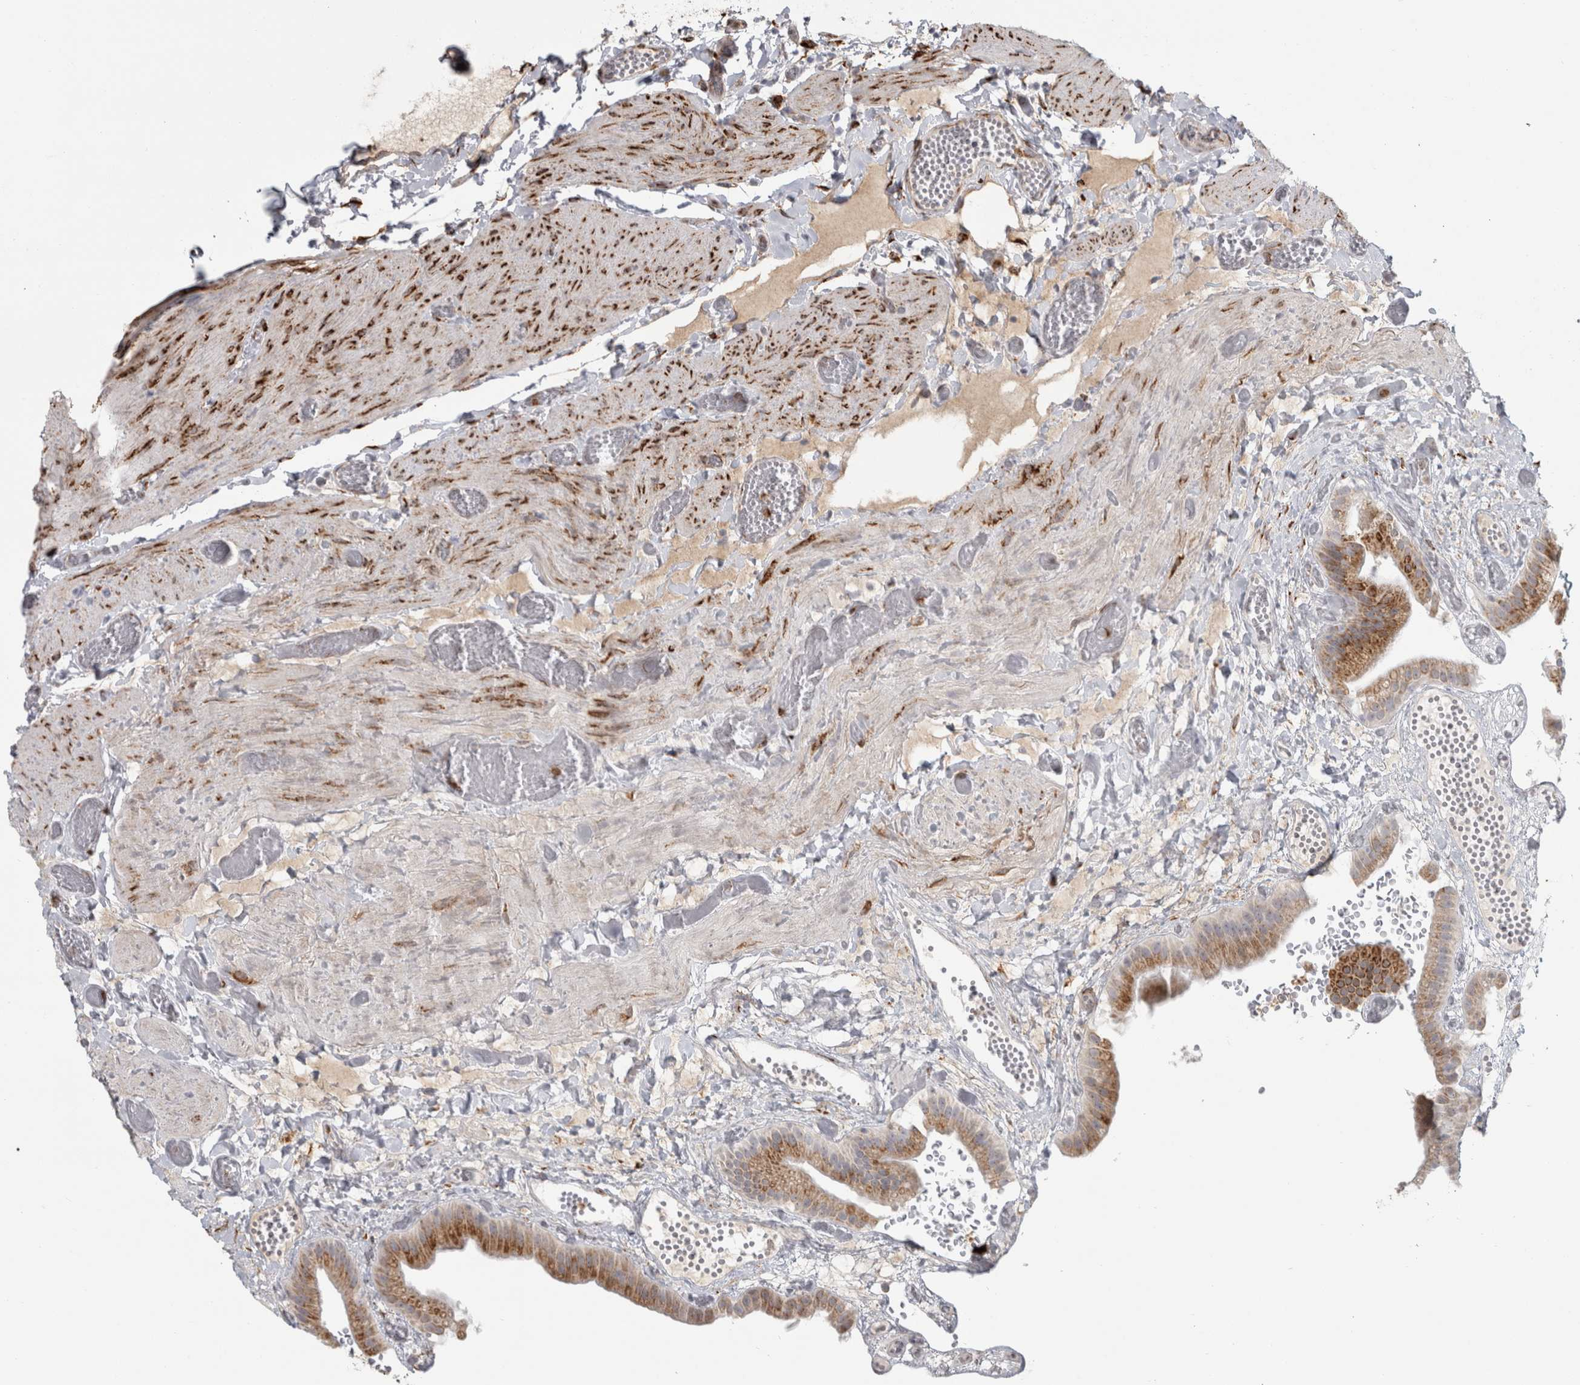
{"staining": {"intensity": "strong", "quantity": ">75%", "location": "cytoplasmic/membranous"}, "tissue": "gallbladder", "cell_type": "Glandular cells", "image_type": "normal", "snomed": [{"axis": "morphology", "description": "Normal tissue, NOS"}, {"axis": "topography", "description": "Gallbladder"}], "caption": "This histopathology image shows benign gallbladder stained with immunohistochemistry (IHC) to label a protein in brown. The cytoplasmic/membranous of glandular cells show strong positivity for the protein. Nuclei are counter-stained blue.", "gene": "OSTN", "patient": {"sex": "female", "age": 64}}